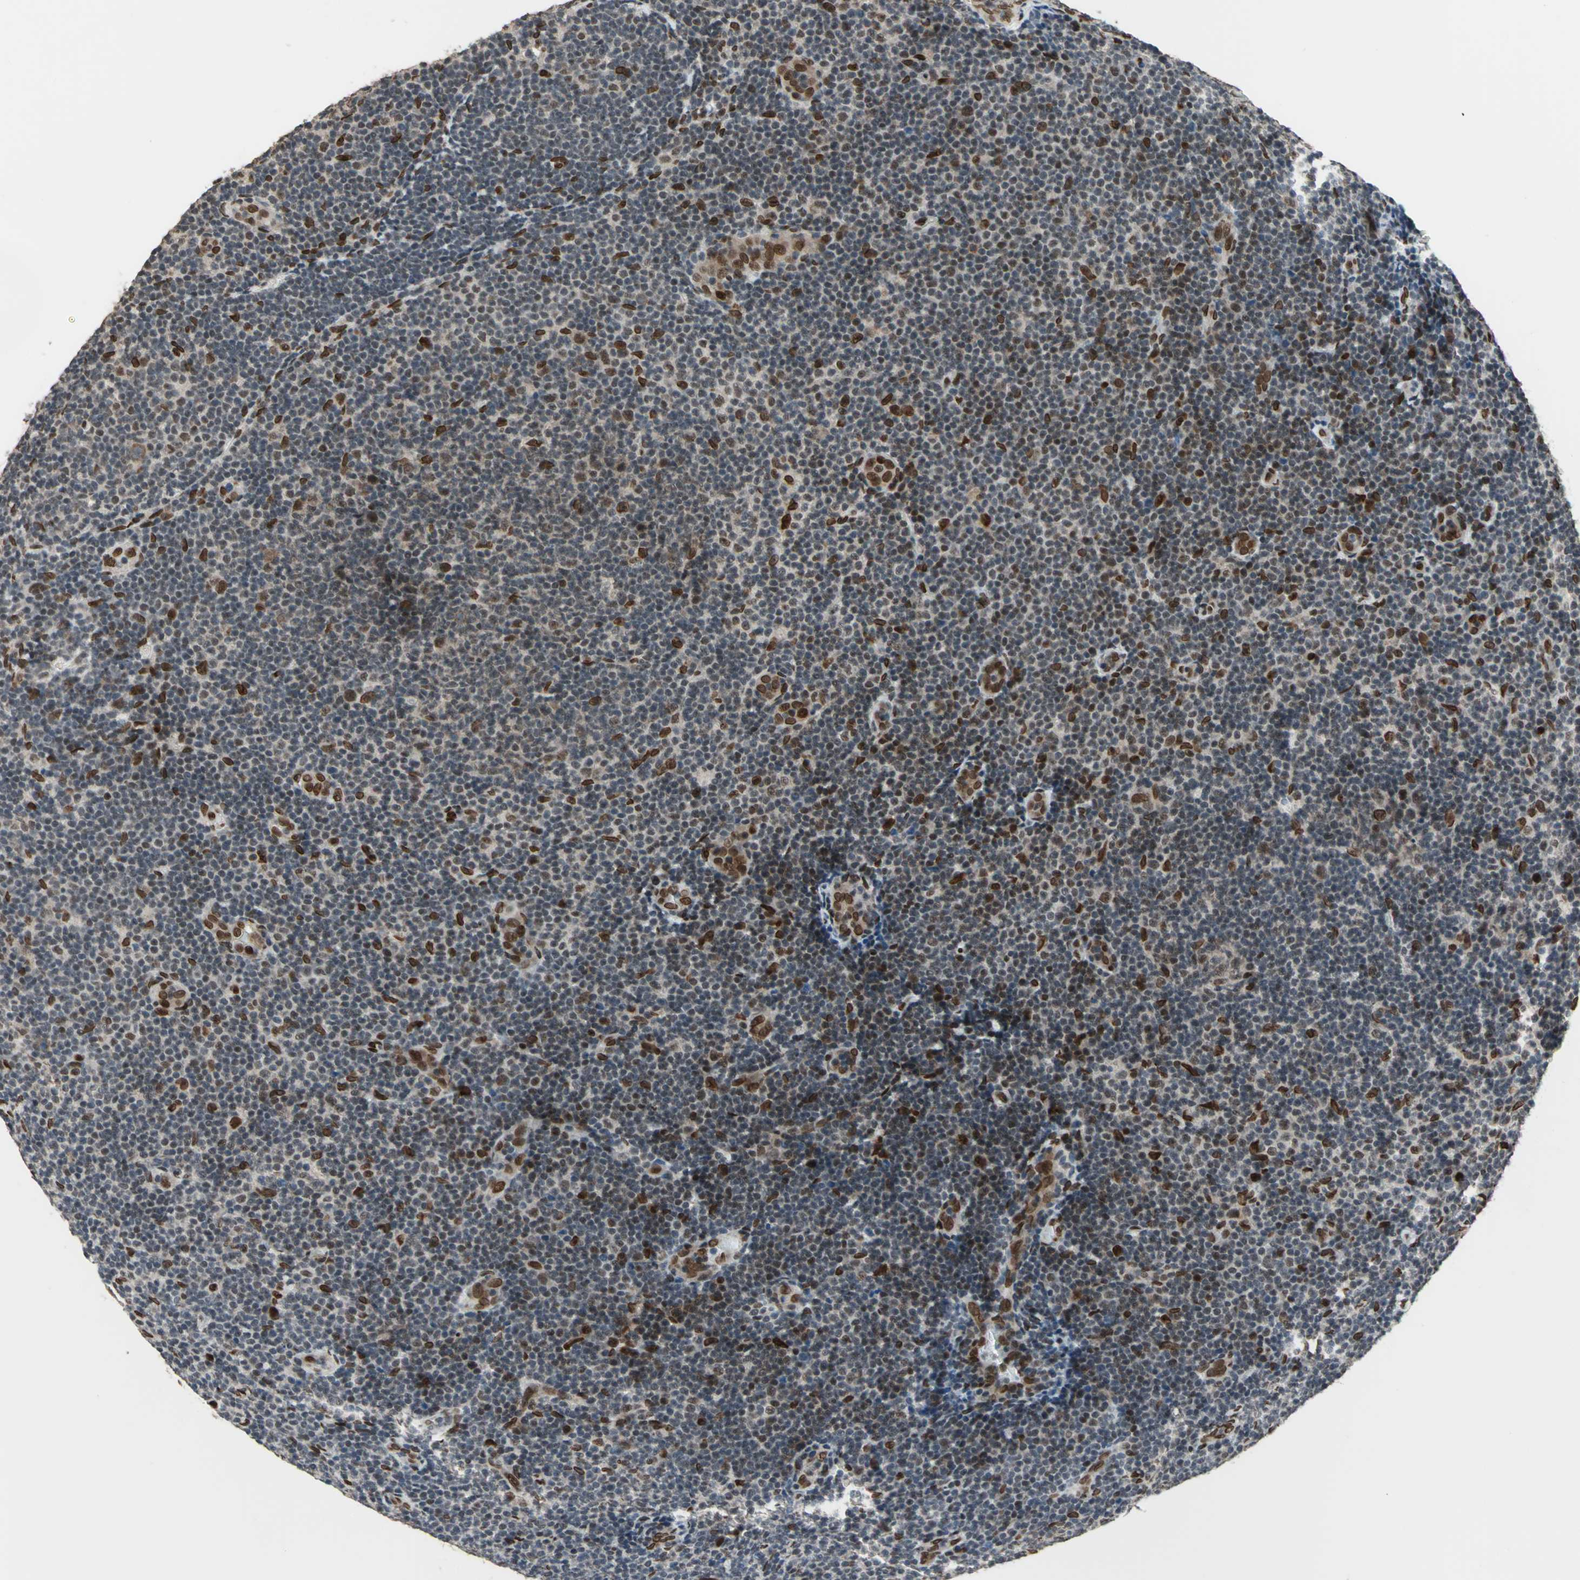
{"staining": {"intensity": "moderate", "quantity": "<25%", "location": "nuclear"}, "tissue": "lymphoma", "cell_type": "Tumor cells", "image_type": "cancer", "snomed": [{"axis": "morphology", "description": "Malignant lymphoma, non-Hodgkin's type, Low grade"}, {"axis": "topography", "description": "Lymph node"}], "caption": "An immunohistochemistry (IHC) micrograph of tumor tissue is shown. Protein staining in brown shows moderate nuclear positivity in low-grade malignant lymphoma, non-Hodgkin's type within tumor cells.", "gene": "ISY1", "patient": {"sex": "male", "age": 83}}